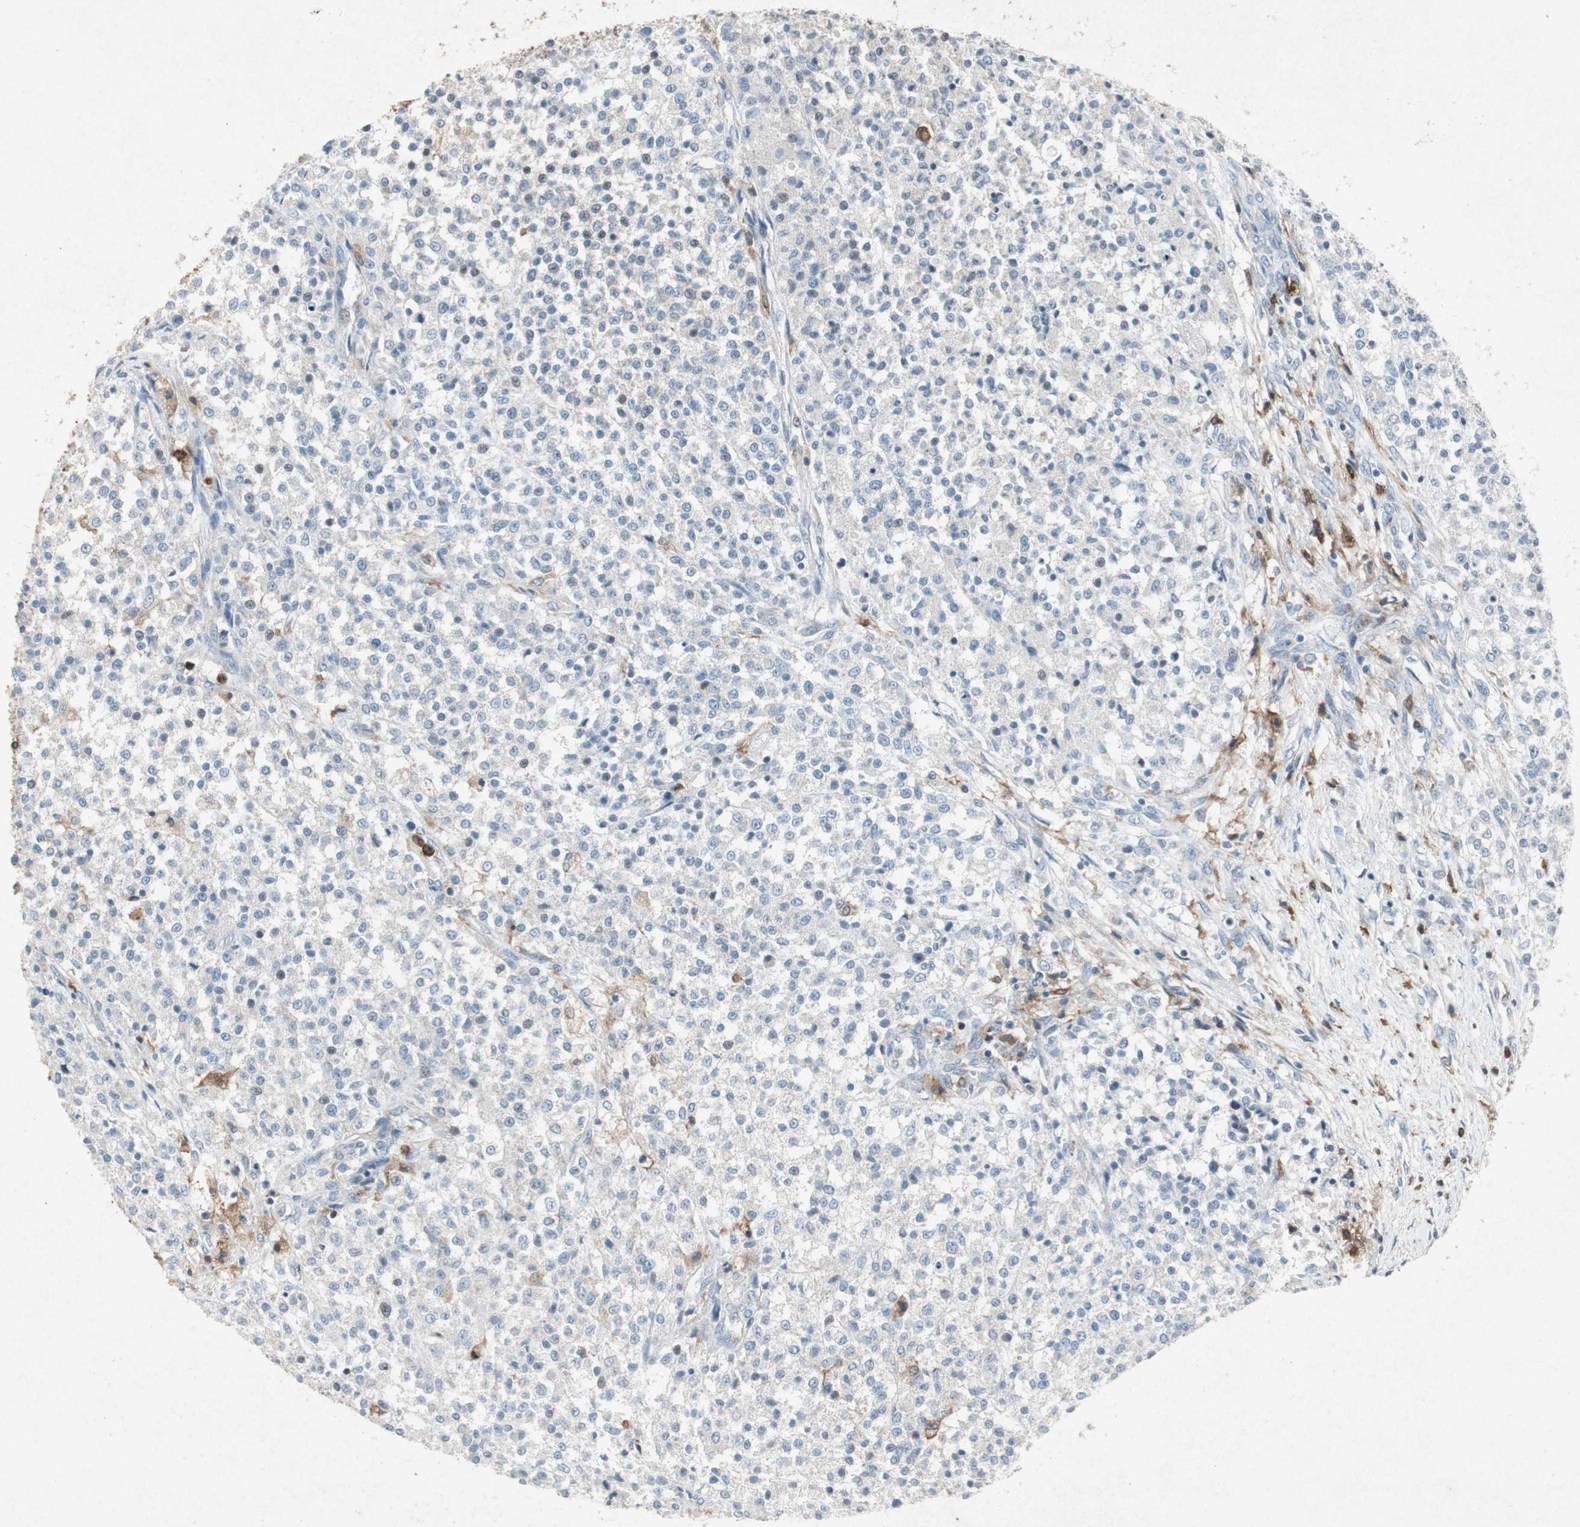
{"staining": {"intensity": "negative", "quantity": "none", "location": "none"}, "tissue": "testis cancer", "cell_type": "Tumor cells", "image_type": "cancer", "snomed": [{"axis": "morphology", "description": "Seminoma, NOS"}, {"axis": "topography", "description": "Testis"}], "caption": "Seminoma (testis) was stained to show a protein in brown. There is no significant positivity in tumor cells.", "gene": "TYROBP", "patient": {"sex": "male", "age": 59}}